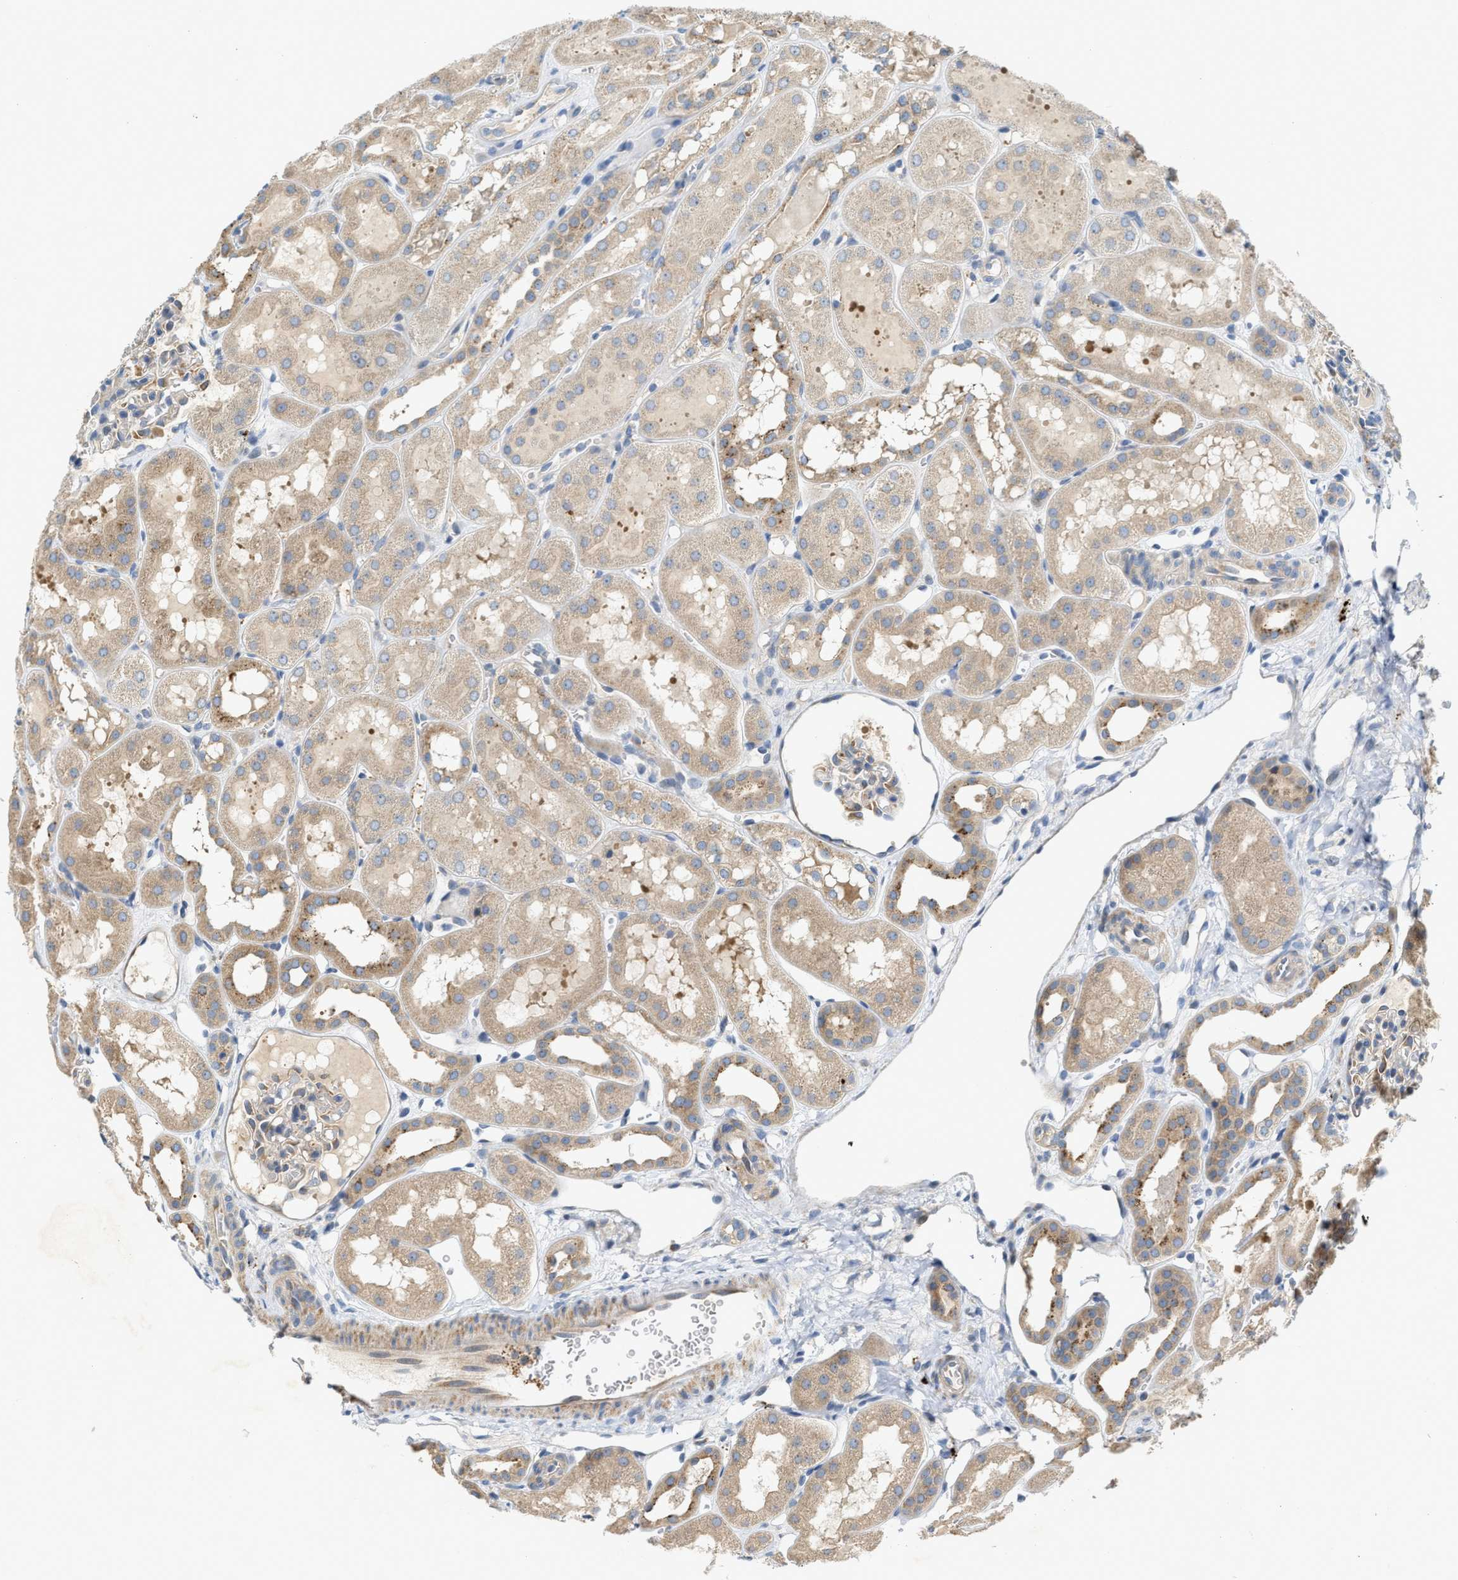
{"staining": {"intensity": "weak", "quantity": "<25%", "location": "cytoplasmic/membranous"}, "tissue": "kidney", "cell_type": "Cells in glomeruli", "image_type": "normal", "snomed": [{"axis": "morphology", "description": "Normal tissue, NOS"}, {"axis": "topography", "description": "Kidney"}, {"axis": "topography", "description": "Urinary bladder"}], "caption": "The micrograph displays no staining of cells in glomeruli in normal kidney. The staining is performed using DAB brown chromogen with nuclei counter-stained in using hematoxylin.", "gene": "KLHDC10", "patient": {"sex": "male", "age": 16}}